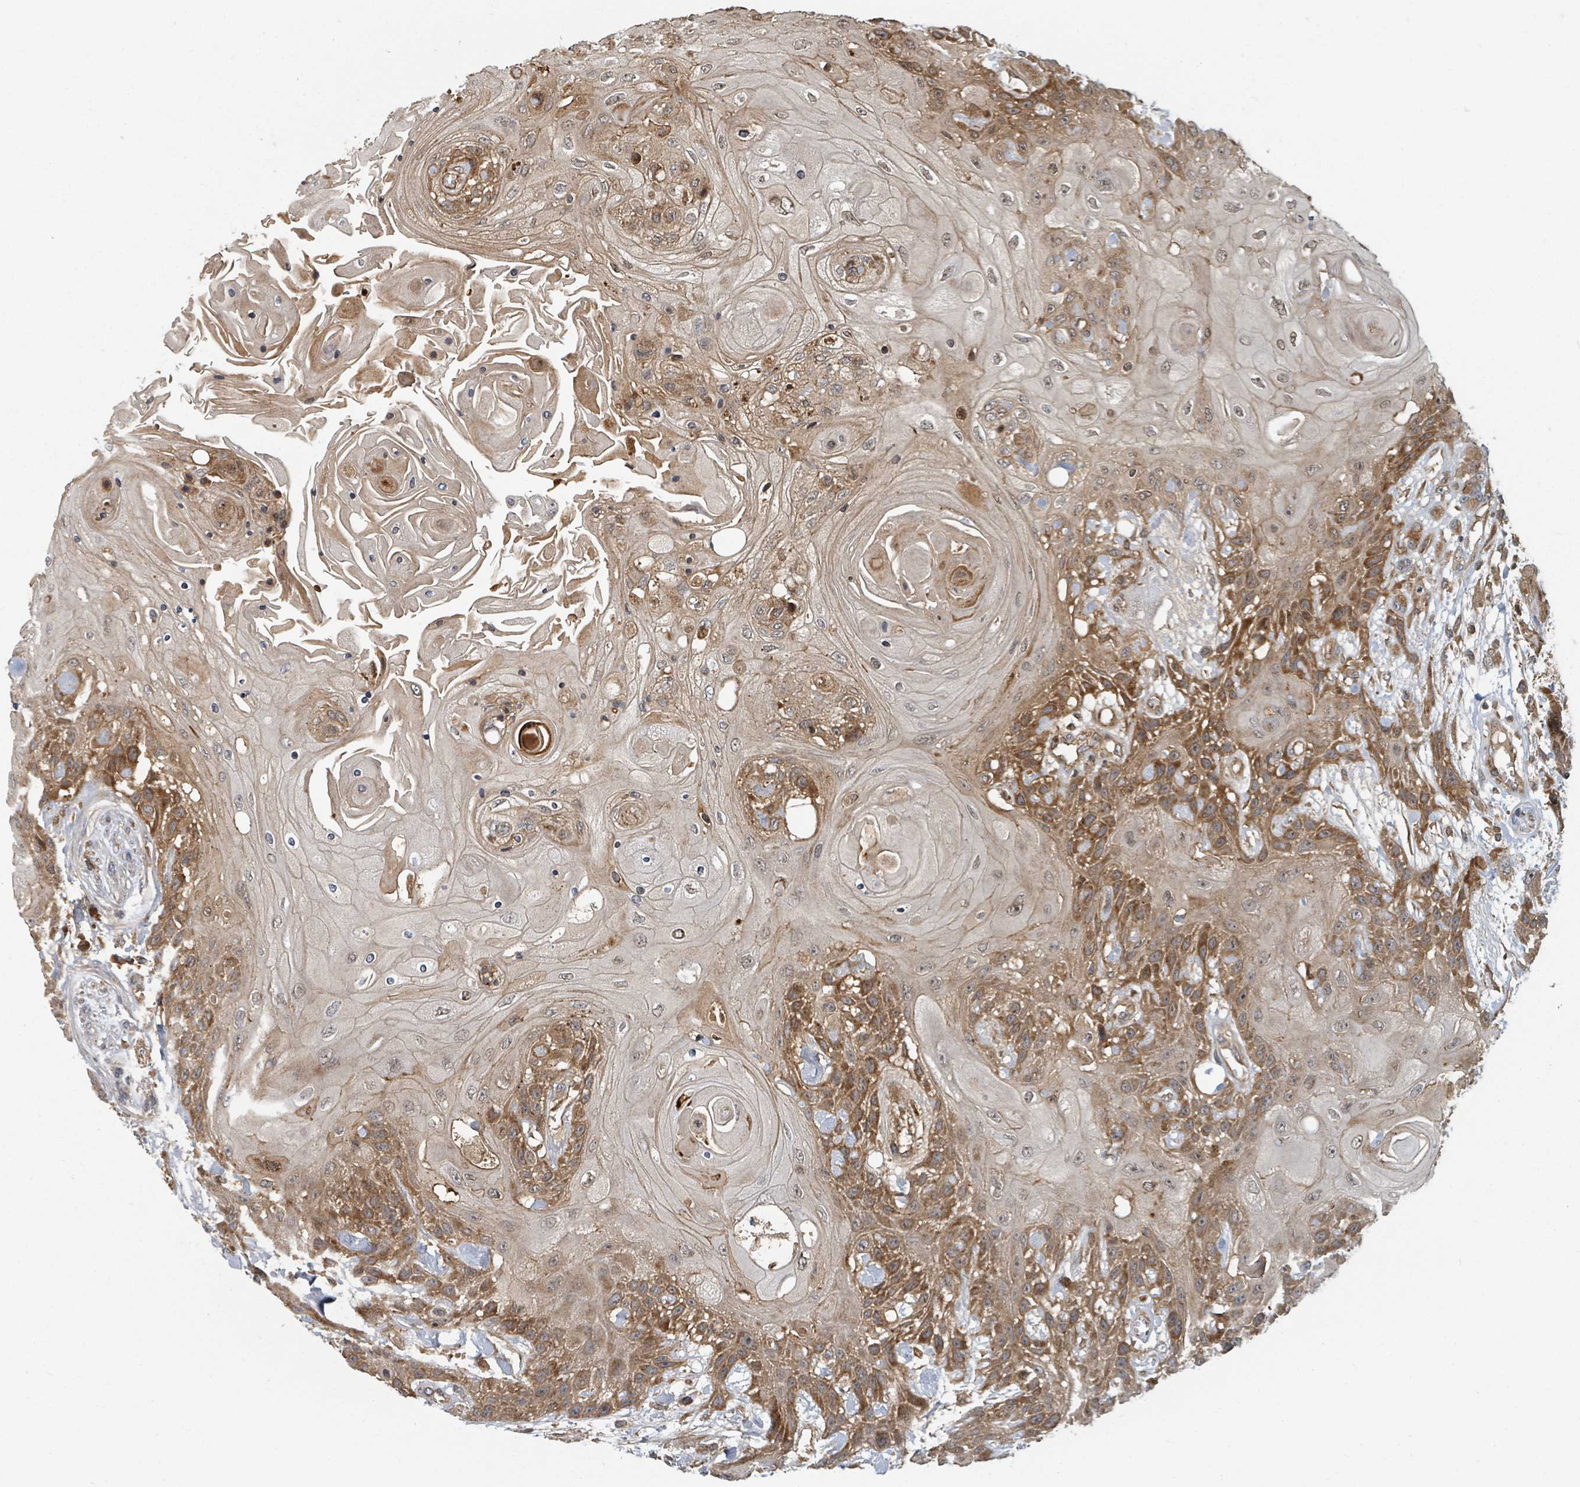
{"staining": {"intensity": "moderate", "quantity": ">75%", "location": "cytoplasmic/membranous"}, "tissue": "head and neck cancer", "cell_type": "Tumor cells", "image_type": "cancer", "snomed": [{"axis": "morphology", "description": "Squamous cell carcinoma, NOS"}, {"axis": "topography", "description": "Head-Neck"}], "caption": "Moderate cytoplasmic/membranous protein positivity is seen in approximately >75% of tumor cells in head and neck cancer (squamous cell carcinoma). Using DAB (brown) and hematoxylin (blue) stains, captured at high magnification using brightfield microscopy.", "gene": "DPM1", "patient": {"sex": "female", "age": 43}}